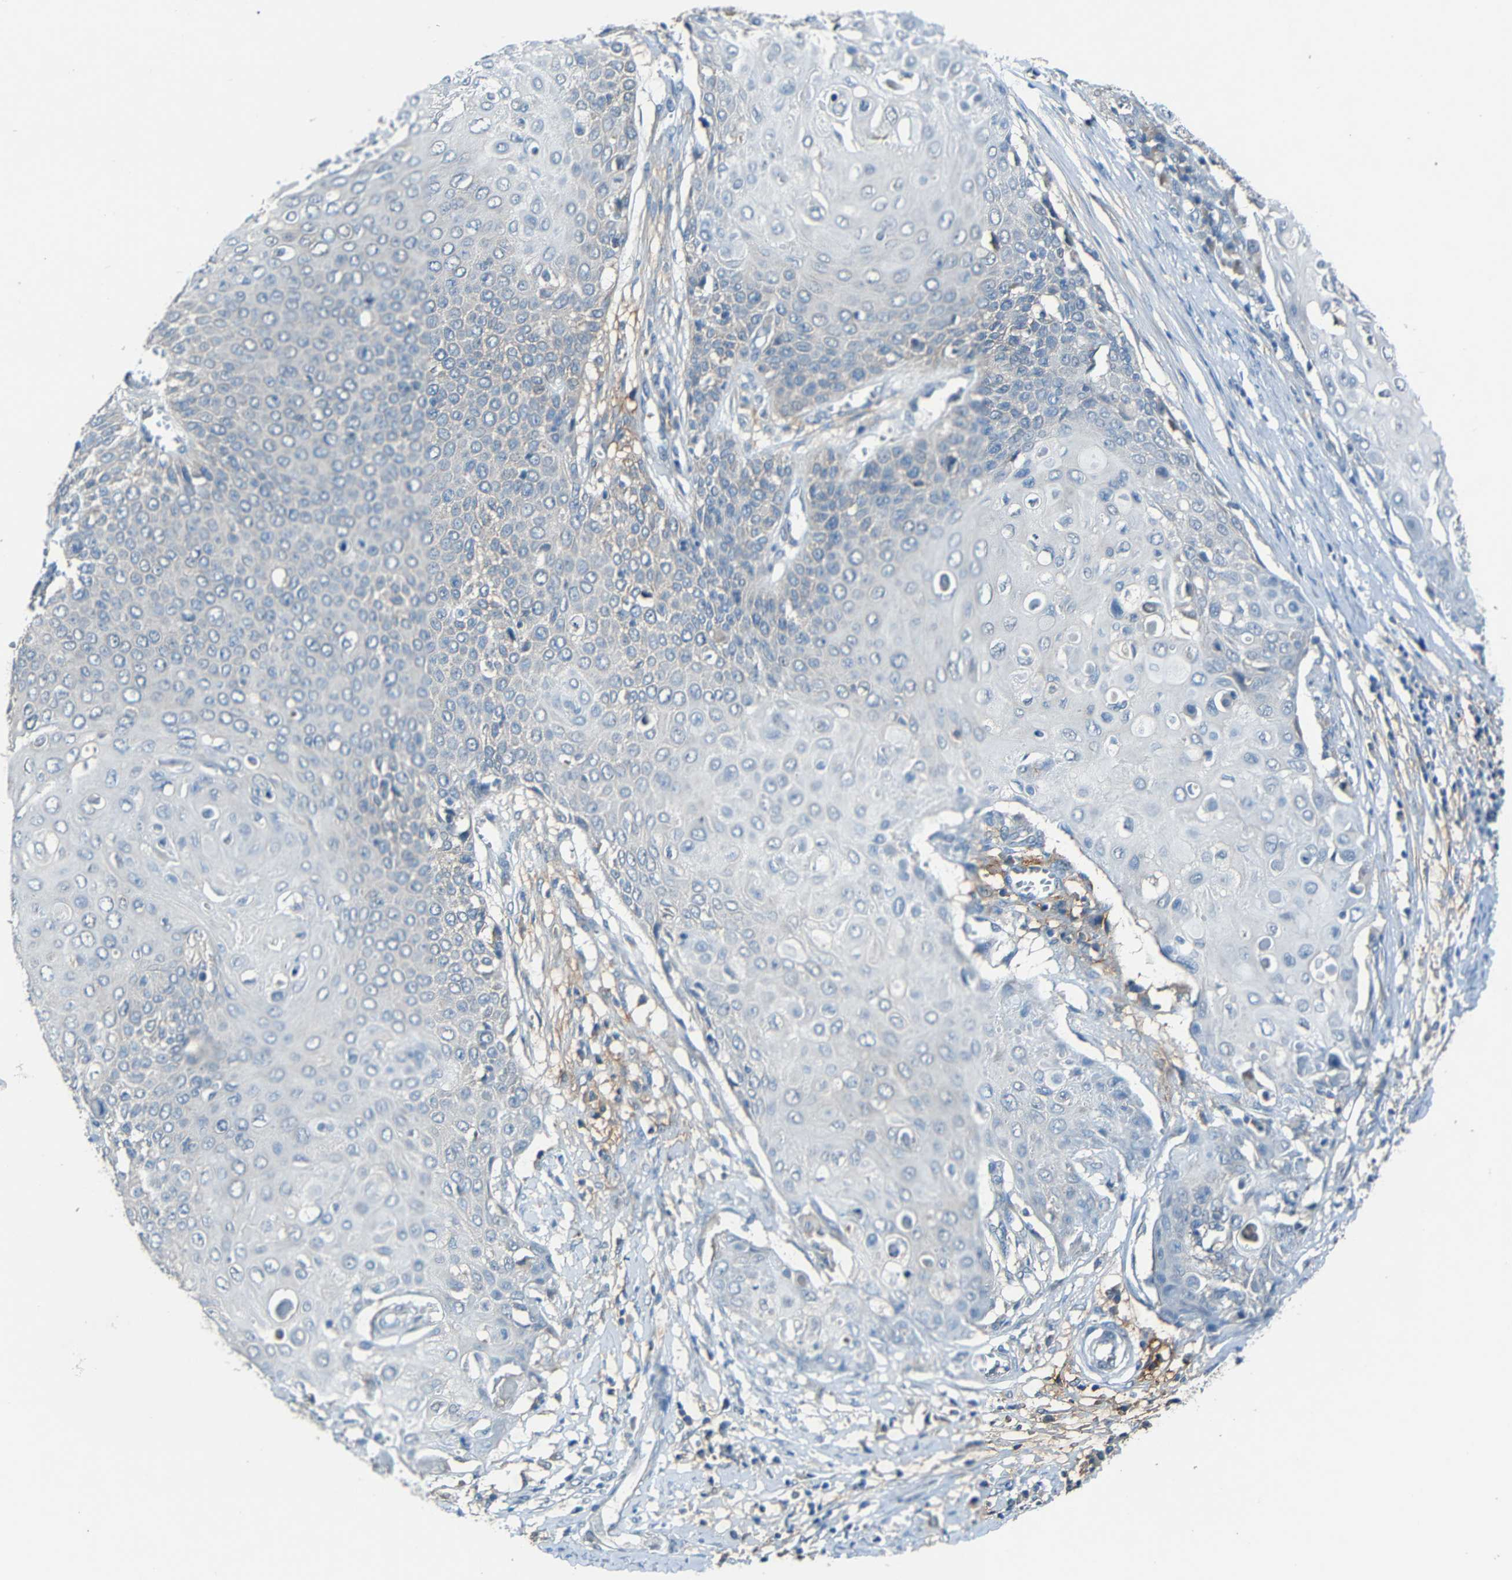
{"staining": {"intensity": "negative", "quantity": "none", "location": "none"}, "tissue": "cervical cancer", "cell_type": "Tumor cells", "image_type": "cancer", "snomed": [{"axis": "morphology", "description": "Squamous cell carcinoma, NOS"}, {"axis": "topography", "description": "Cervix"}], "caption": "Squamous cell carcinoma (cervical) was stained to show a protein in brown. There is no significant positivity in tumor cells.", "gene": "SLA", "patient": {"sex": "female", "age": 39}}